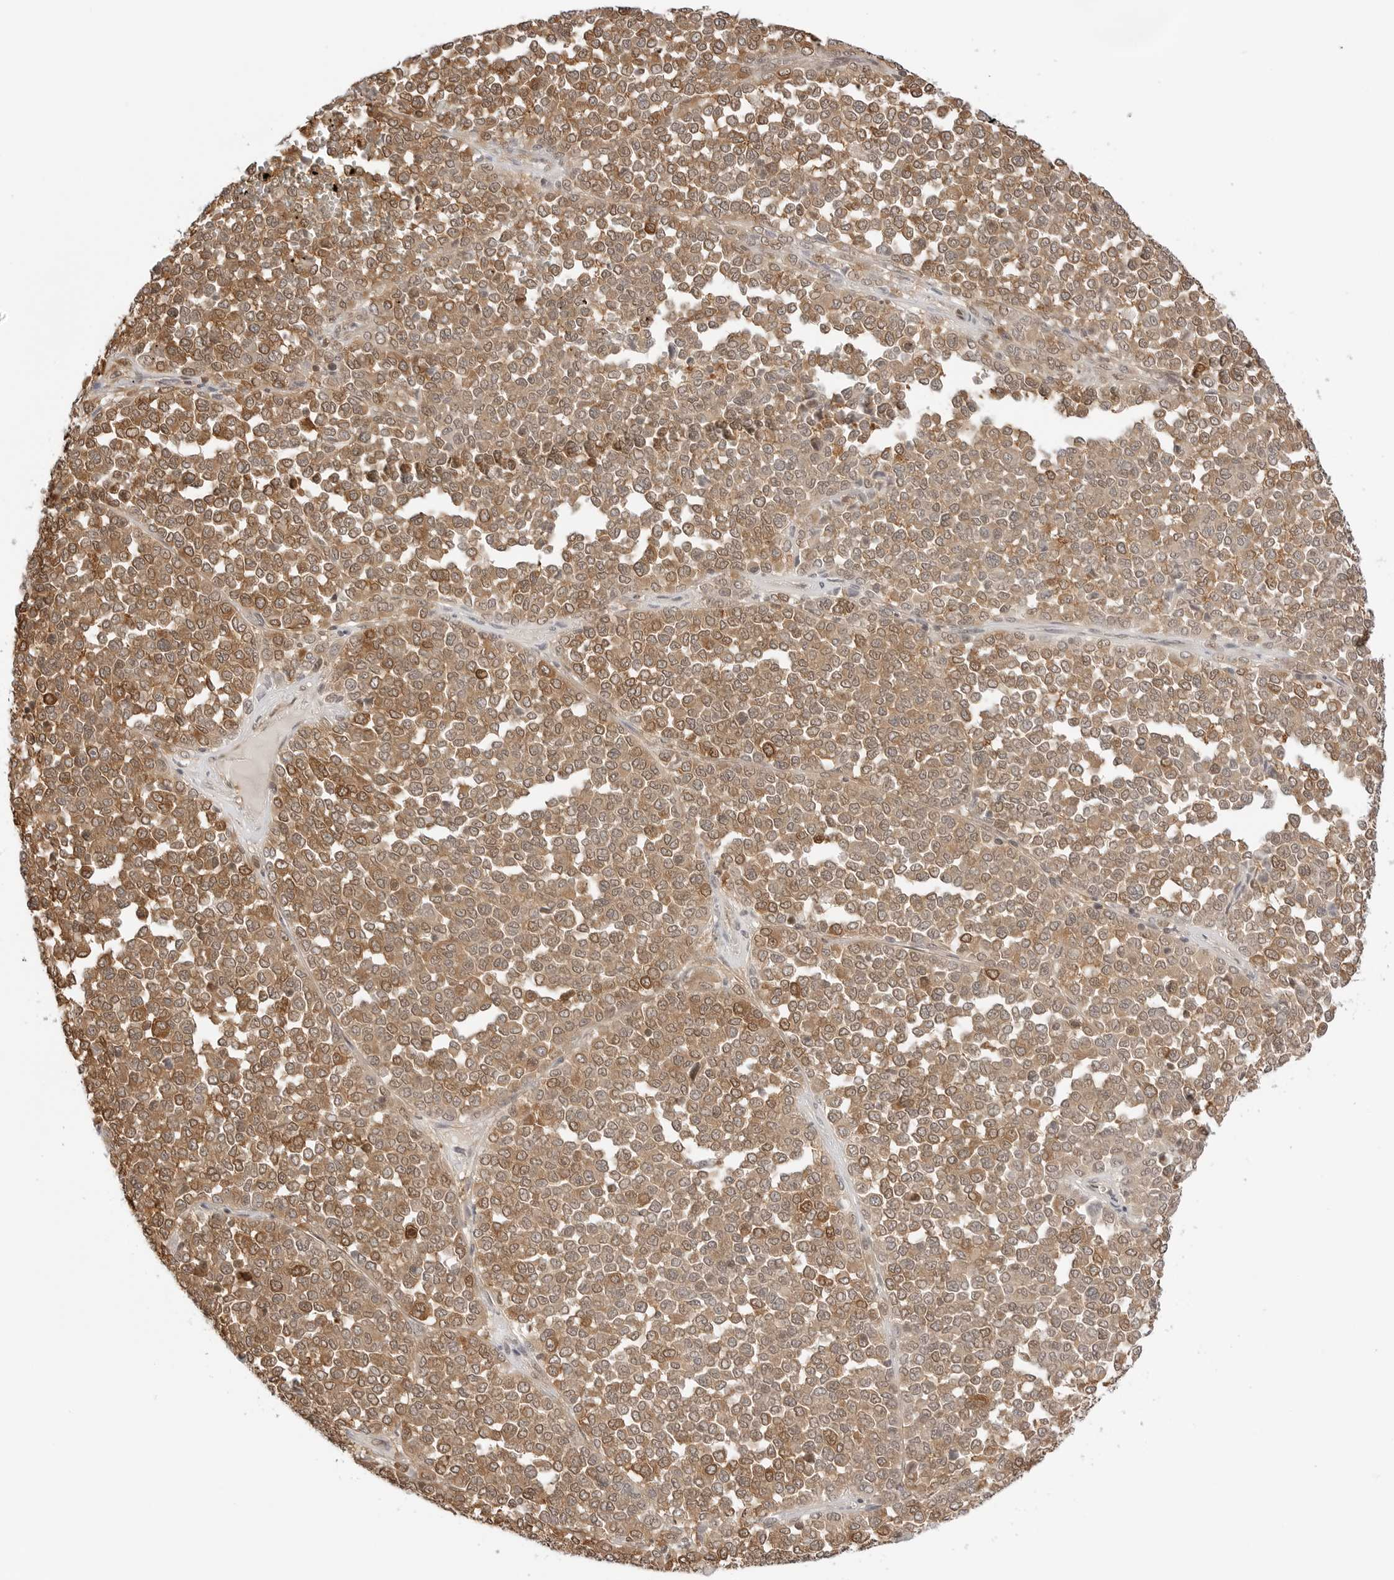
{"staining": {"intensity": "moderate", "quantity": ">75%", "location": "cytoplasmic/membranous"}, "tissue": "melanoma", "cell_type": "Tumor cells", "image_type": "cancer", "snomed": [{"axis": "morphology", "description": "Malignant melanoma, Metastatic site"}, {"axis": "topography", "description": "Pancreas"}], "caption": "Malignant melanoma (metastatic site) stained for a protein displays moderate cytoplasmic/membranous positivity in tumor cells.", "gene": "NUDC", "patient": {"sex": "female", "age": 30}}